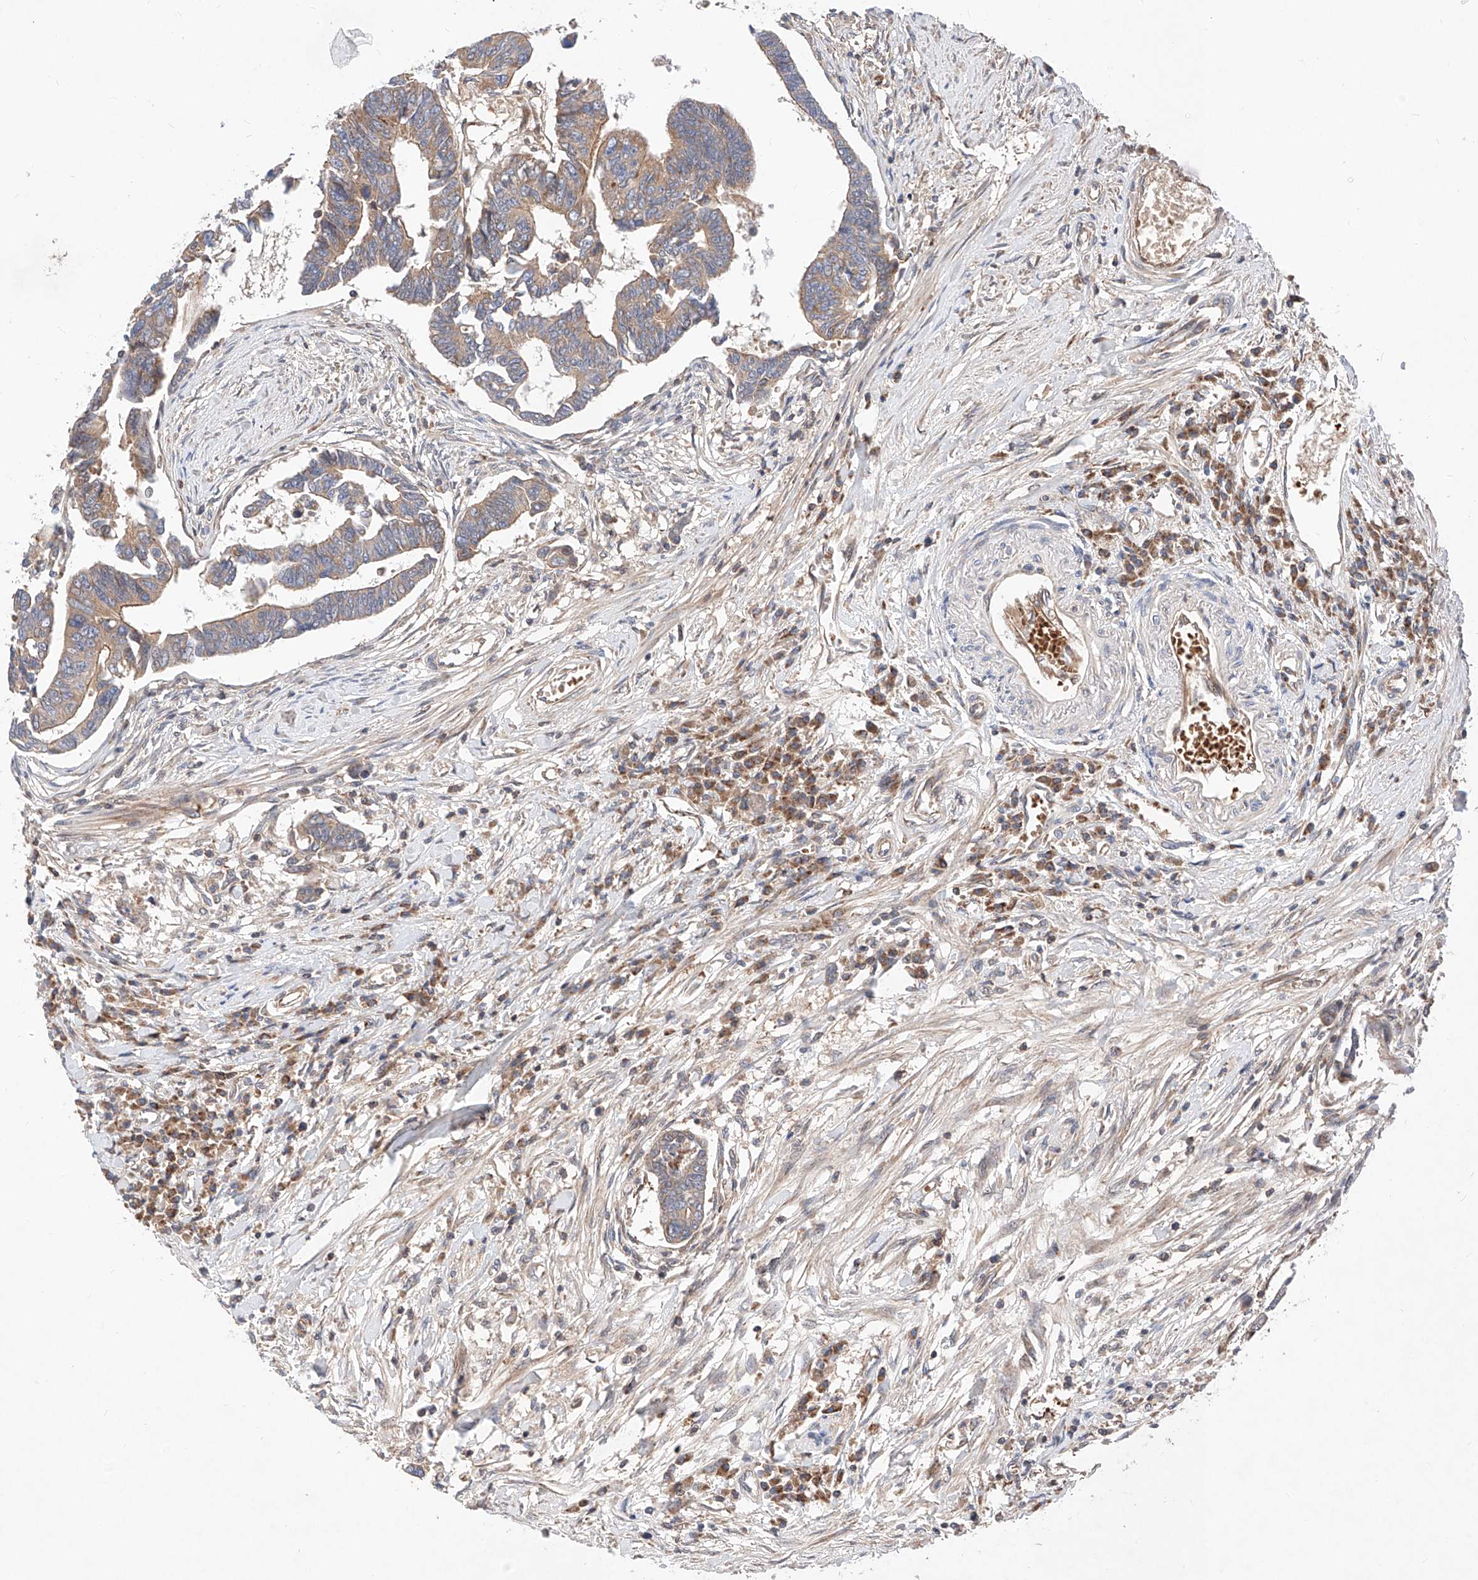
{"staining": {"intensity": "weak", "quantity": ">75%", "location": "cytoplasmic/membranous"}, "tissue": "colorectal cancer", "cell_type": "Tumor cells", "image_type": "cancer", "snomed": [{"axis": "morphology", "description": "Adenocarcinoma, NOS"}, {"axis": "topography", "description": "Rectum"}], "caption": "IHC of human colorectal adenocarcinoma demonstrates low levels of weak cytoplasmic/membranous staining in about >75% of tumor cells.", "gene": "NR1D1", "patient": {"sex": "female", "age": 65}}